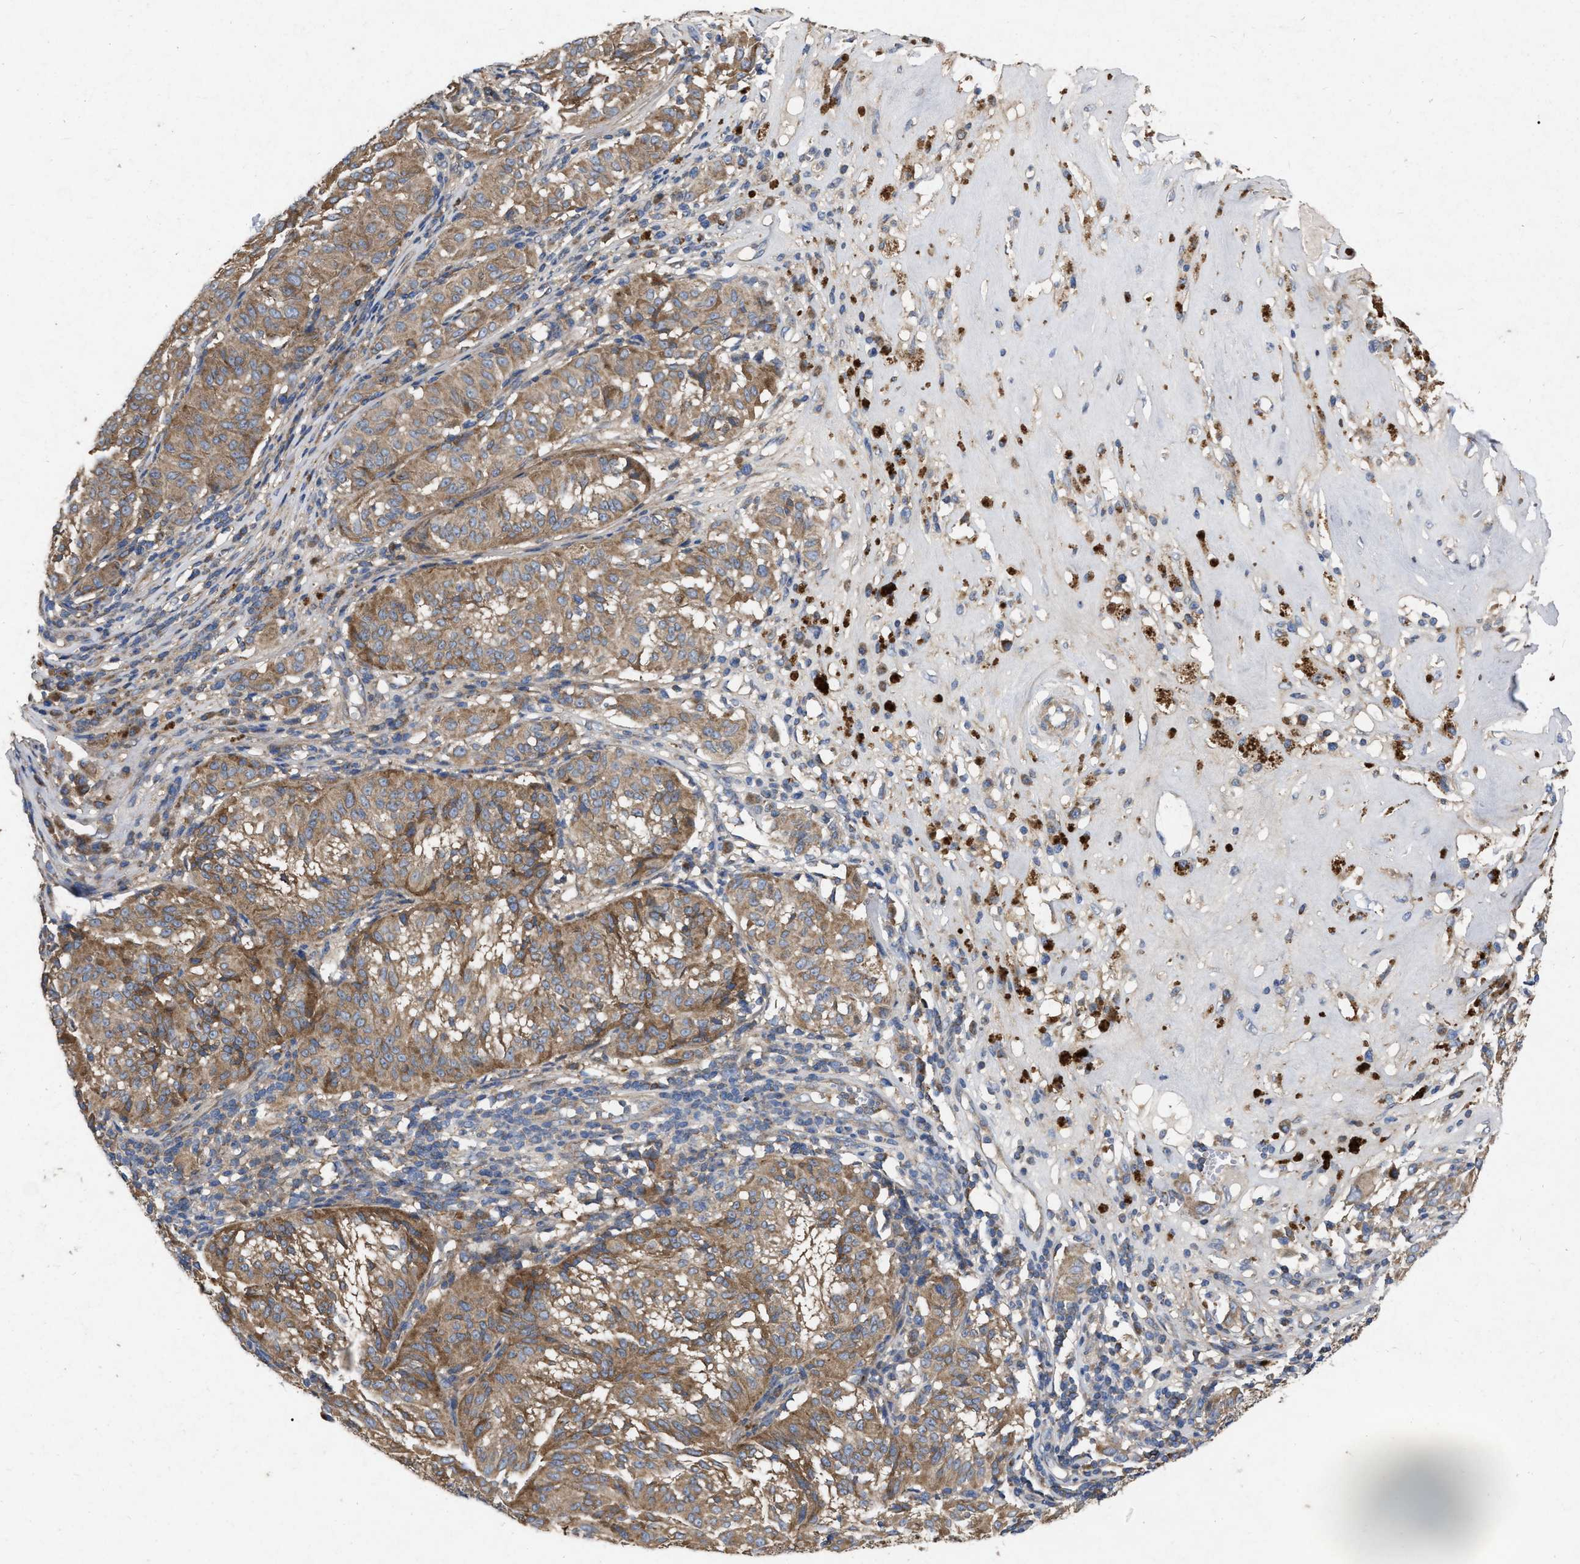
{"staining": {"intensity": "moderate", "quantity": ">75%", "location": "cytoplasmic/membranous"}, "tissue": "melanoma", "cell_type": "Tumor cells", "image_type": "cancer", "snomed": [{"axis": "morphology", "description": "Malignant melanoma, NOS"}, {"axis": "topography", "description": "Skin"}], "caption": "This is an image of immunohistochemistry staining of malignant melanoma, which shows moderate positivity in the cytoplasmic/membranous of tumor cells.", "gene": "CDKN2C", "patient": {"sex": "female", "age": 72}}